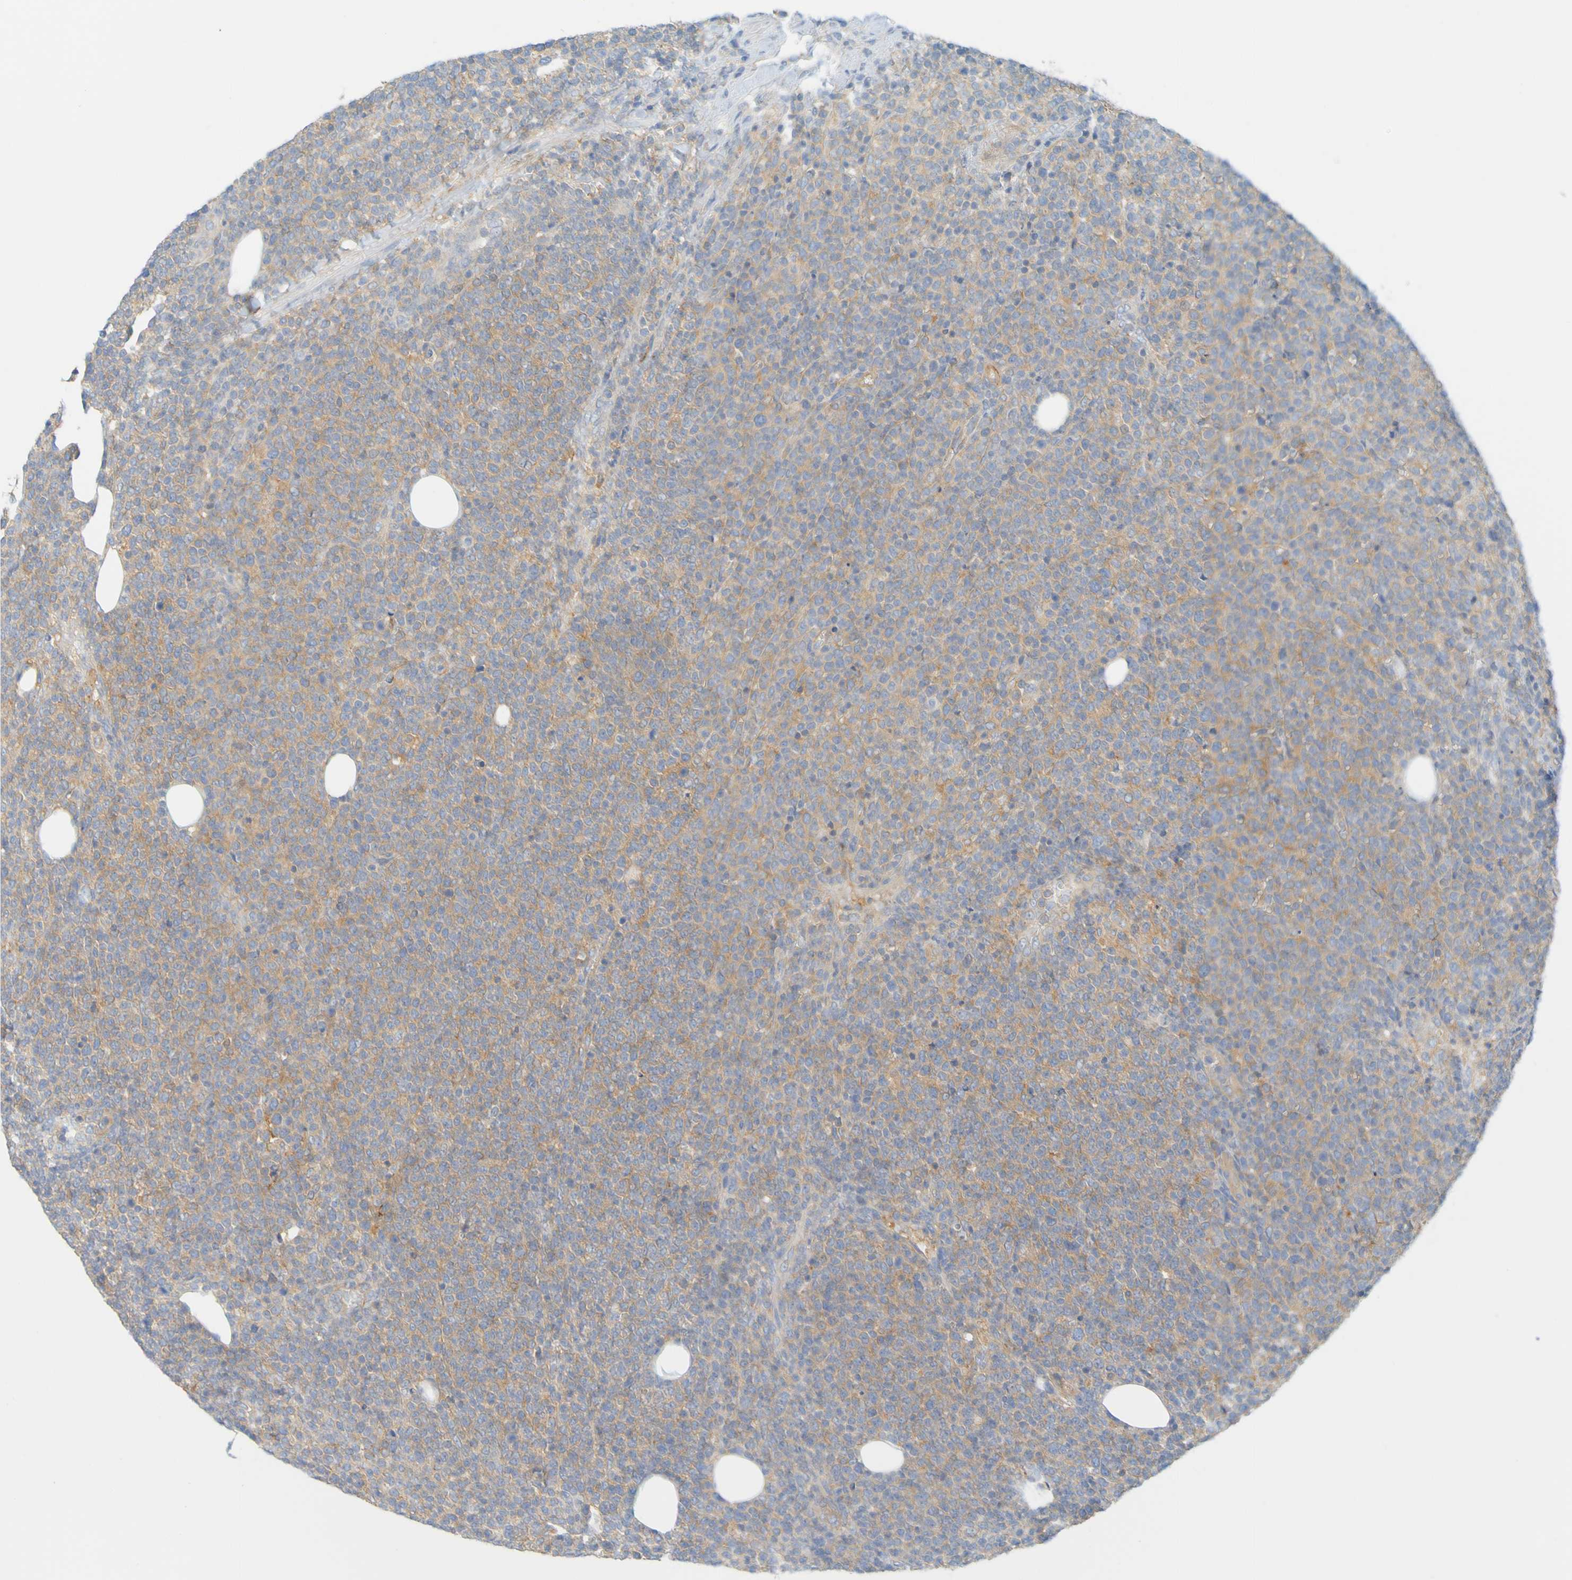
{"staining": {"intensity": "weak", "quantity": ">75%", "location": "cytoplasmic/membranous"}, "tissue": "lymphoma", "cell_type": "Tumor cells", "image_type": "cancer", "snomed": [{"axis": "morphology", "description": "Malignant lymphoma, non-Hodgkin's type, High grade"}, {"axis": "topography", "description": "Lymph node"}], "caption": "A micrograph showing weak cytoplasmic/membranous staining in about >75% of tumor cells in malignant lymphoma, non-Hodgkin's type (high-grade), as visualized by brown immunohistochemical staining.", "gene": "APPL1", "patient": {"sex": "male", "age": 61}}